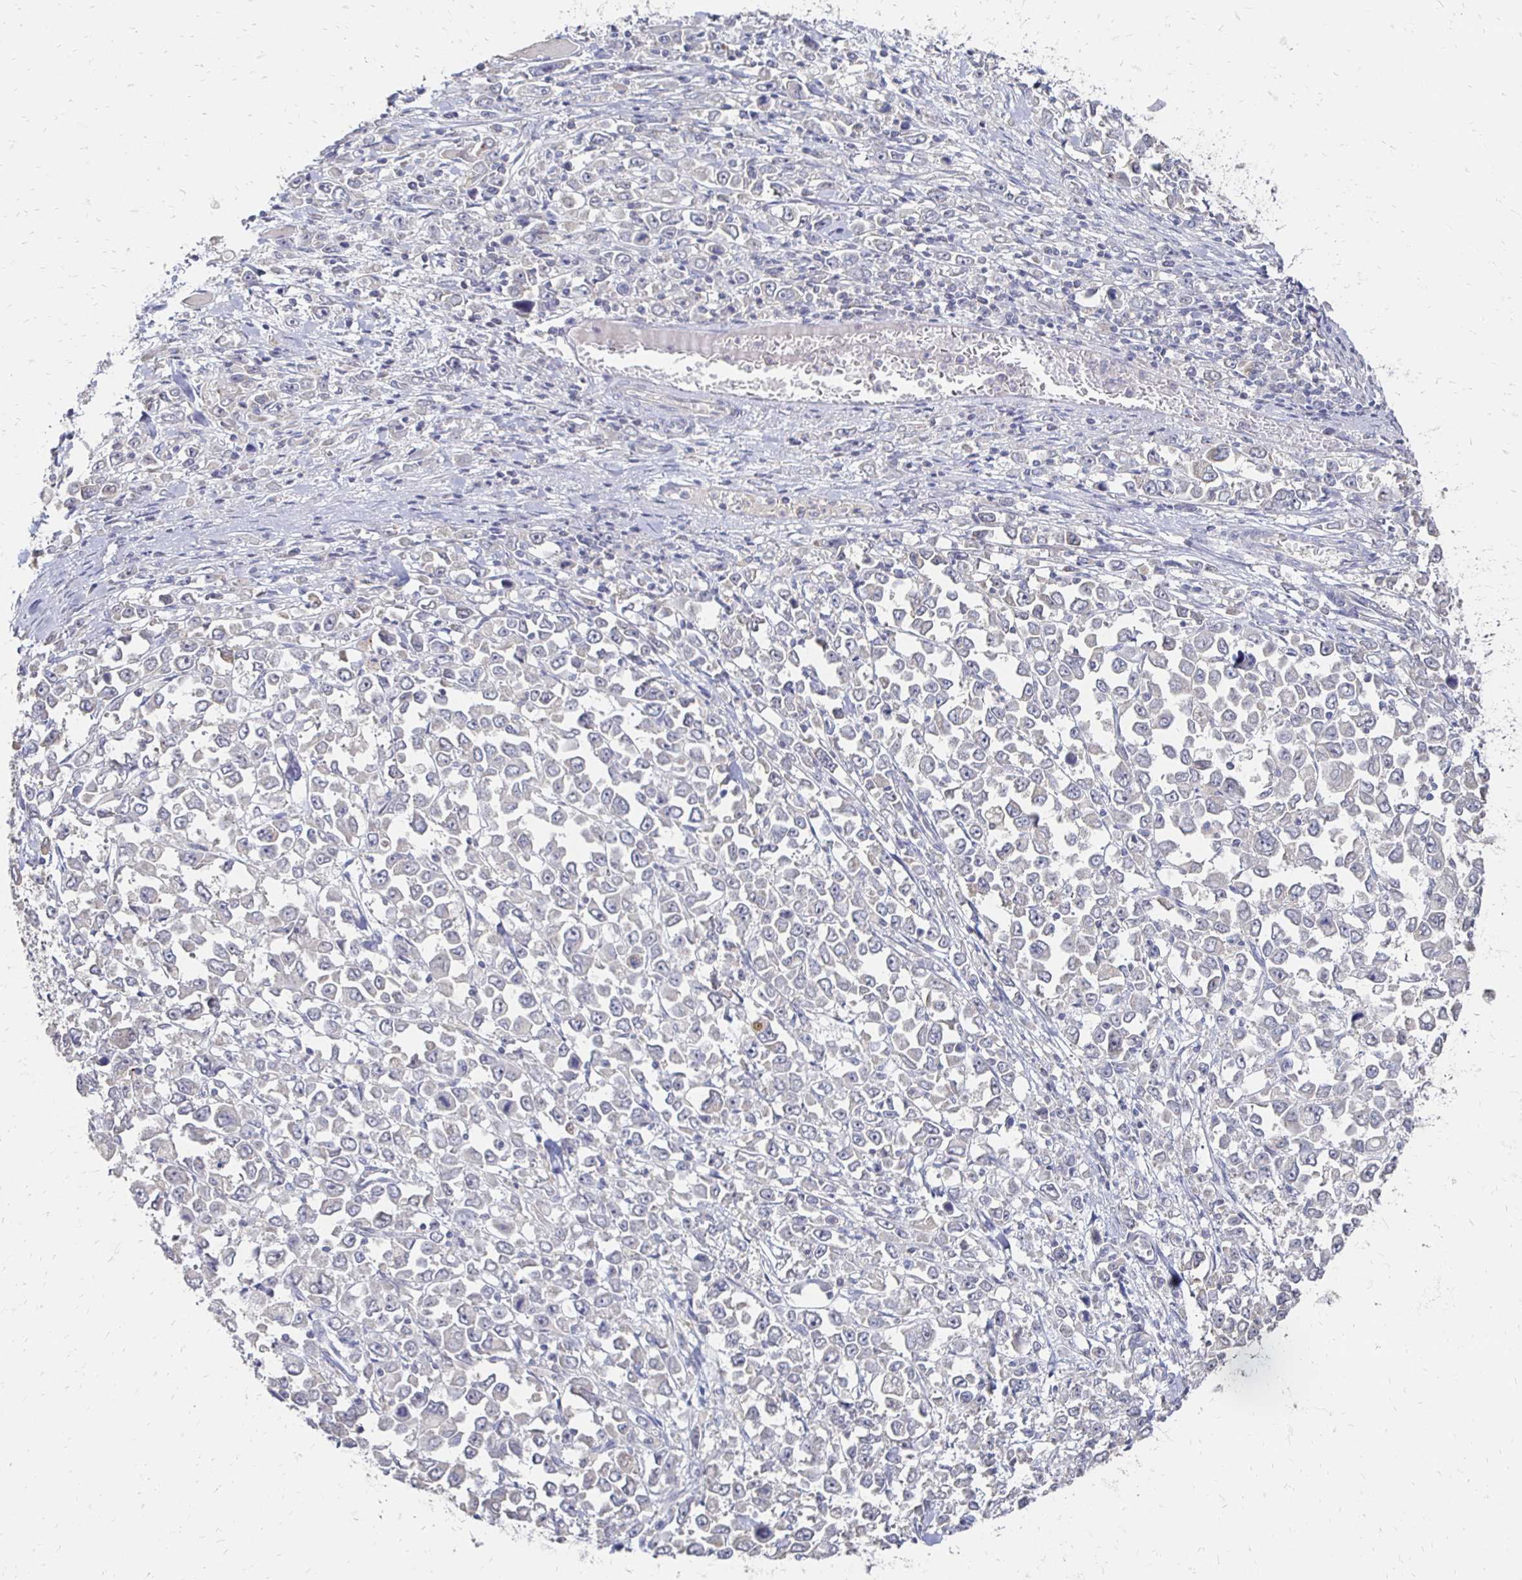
{"staining": {"intensity": "negative", "quantity": "none", "location": "none"}, "tissue": "stomach cancer", "cell_type": "Tumor cells", "image_type": "cancer", "snomed": [{"axis": "morphology", "description": "Adenocarcinoma, NOS"}, {"axis": "topography", "description": "Stomach, upper"}], "caption": "This is an IHC histopathology image of stomach cancer (adenocarcinoma). There is no staining in tumor cells.", "gene": "ZNF727", "patient": {"sex": "male", "age": 70}}